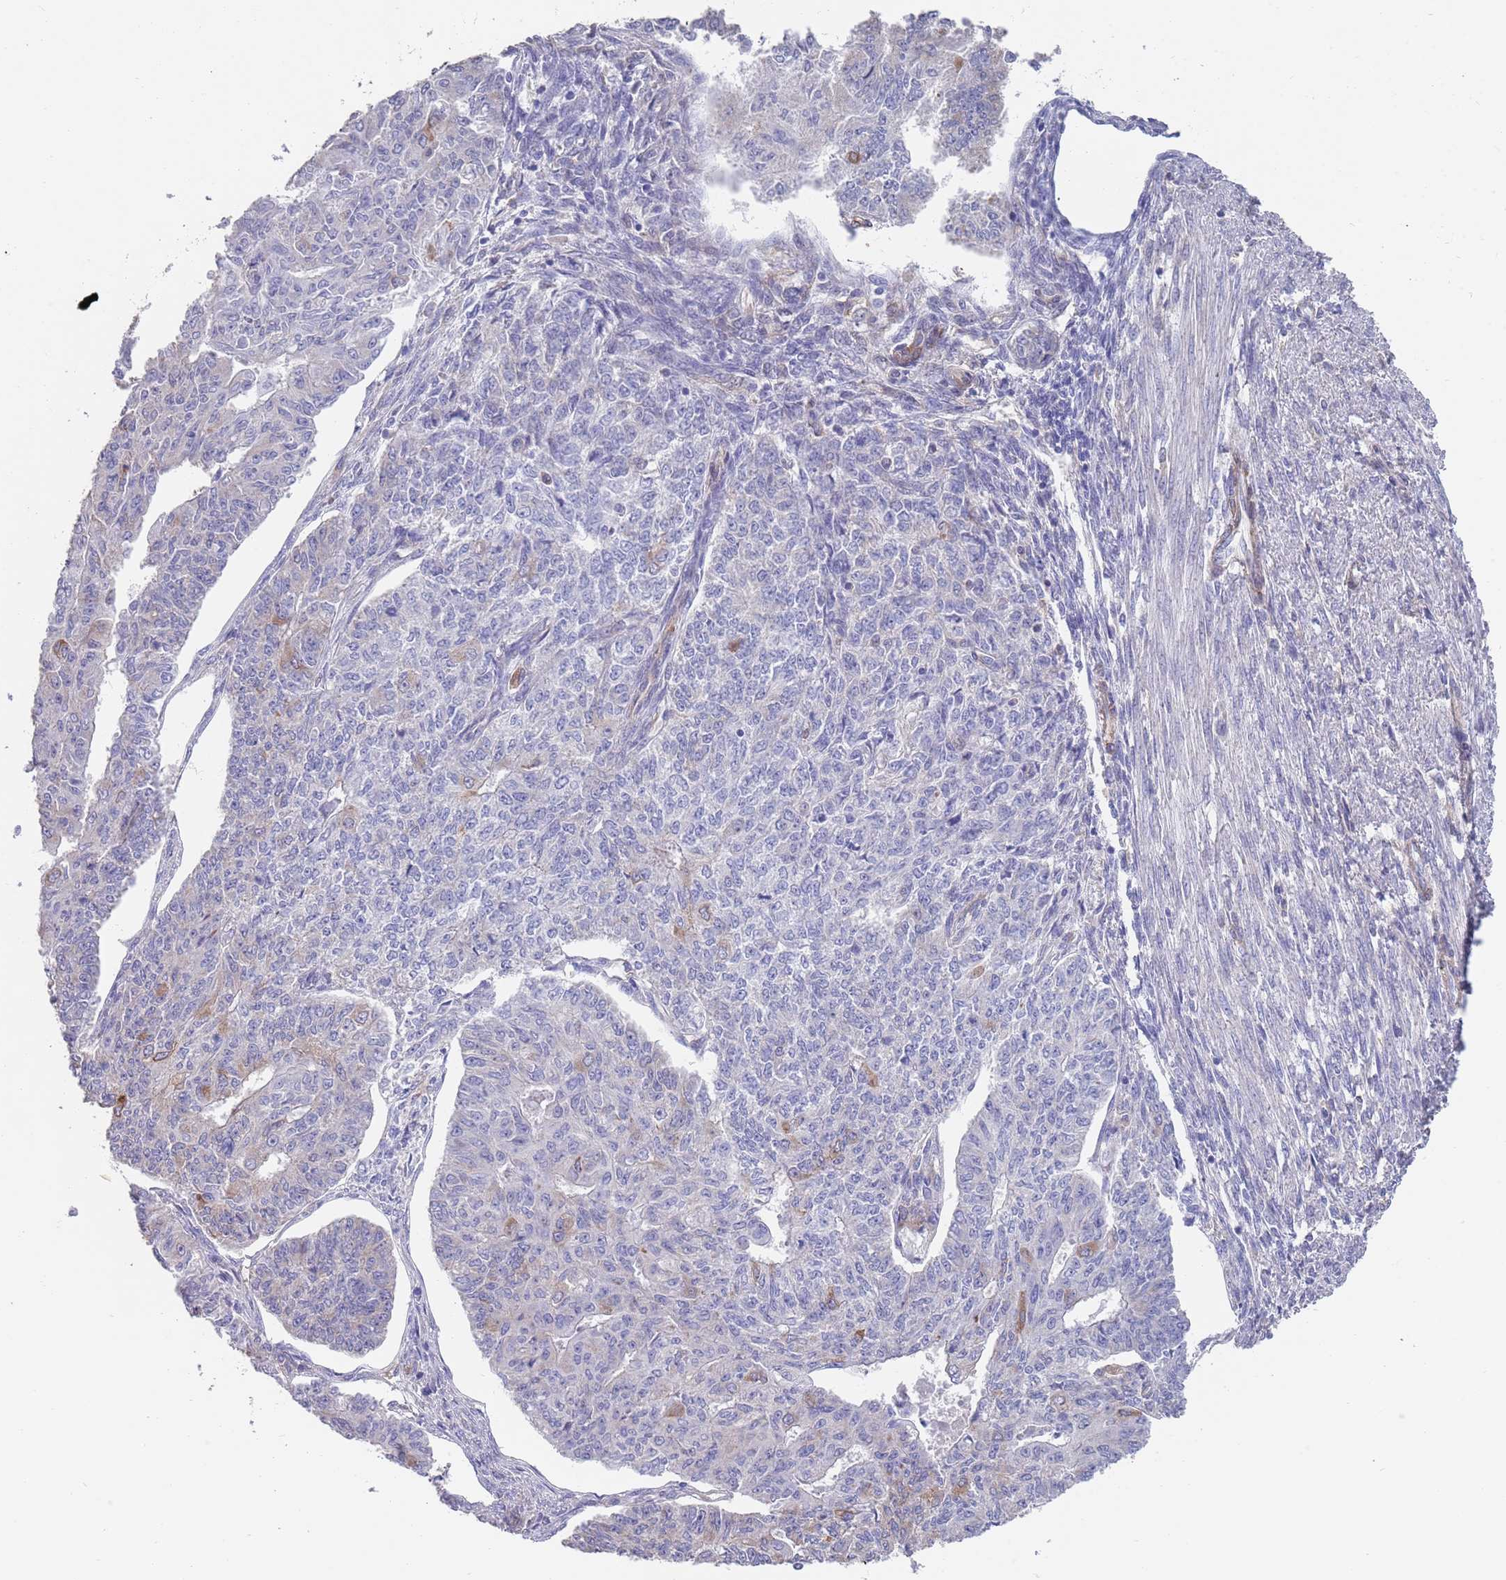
{"staining": {"intensity": "negative", "quantity": "none", "location": "none"}, "tissue": "endometrial cancer", "cell_type": "Tumor cells", "image_type": "cancer", "snomed": [{"axis": "morphology", "description": "Adenocarcinoma, NOS"}, {"axis": "topography", "description": "Endometrium"}], "caption": "This is an immunohistochemistry (IHC) micrograph of endometrial cancer (adenocarcinoma). There is no expression in tumor cells.", "gene": "ANK2", "patient": {"sex": "female", "age": 32}}